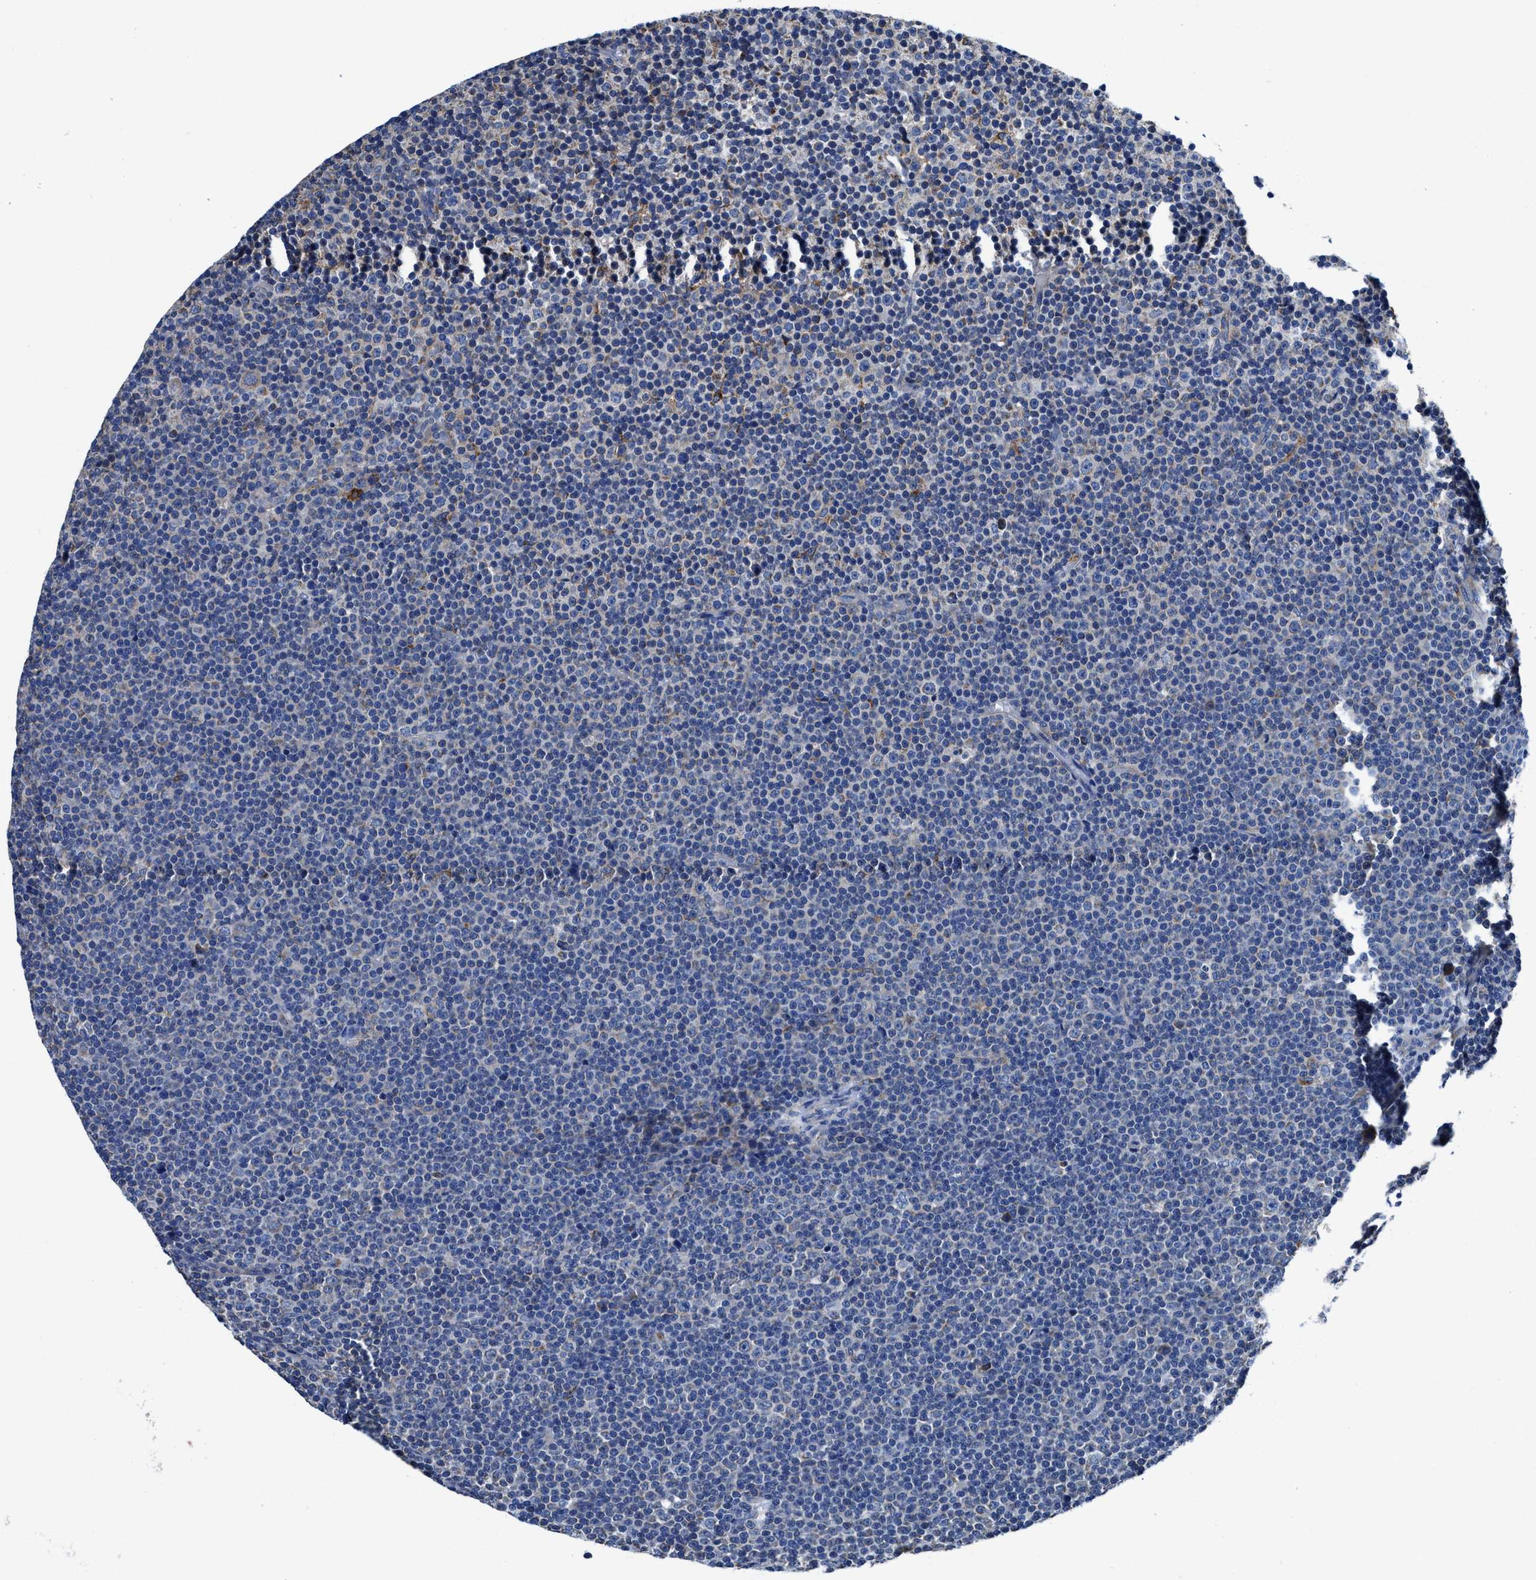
{"staining": {"intensity": "negative", "quantity": "none", "location": "none"}, "tissue": "lymphoma", "cell_type": "Tumor cells", "image_type": "cancer", "snomed": [{"axis": "morphology", "description": "Malignant lymphoma, non-Hodgkin's type, Low grade"}, {"axis": "topography", "description": "Lymph node"}], "caption": "An immunohistochemistry (IHC) photomicrograph of malignant lymphoma, non-Hodgkin's type (low-grade) is shown. There is no staining in tumor cells of malignant lymphoma, non-Hodgkin's type (low-grade). (DAB (3,3'-diaminobenzidine) immunohistochemistry (IHC) with hematoxylin counter stain).", "gene": "TMEM30A", "patient": {"sex": "female", "age": 67}}